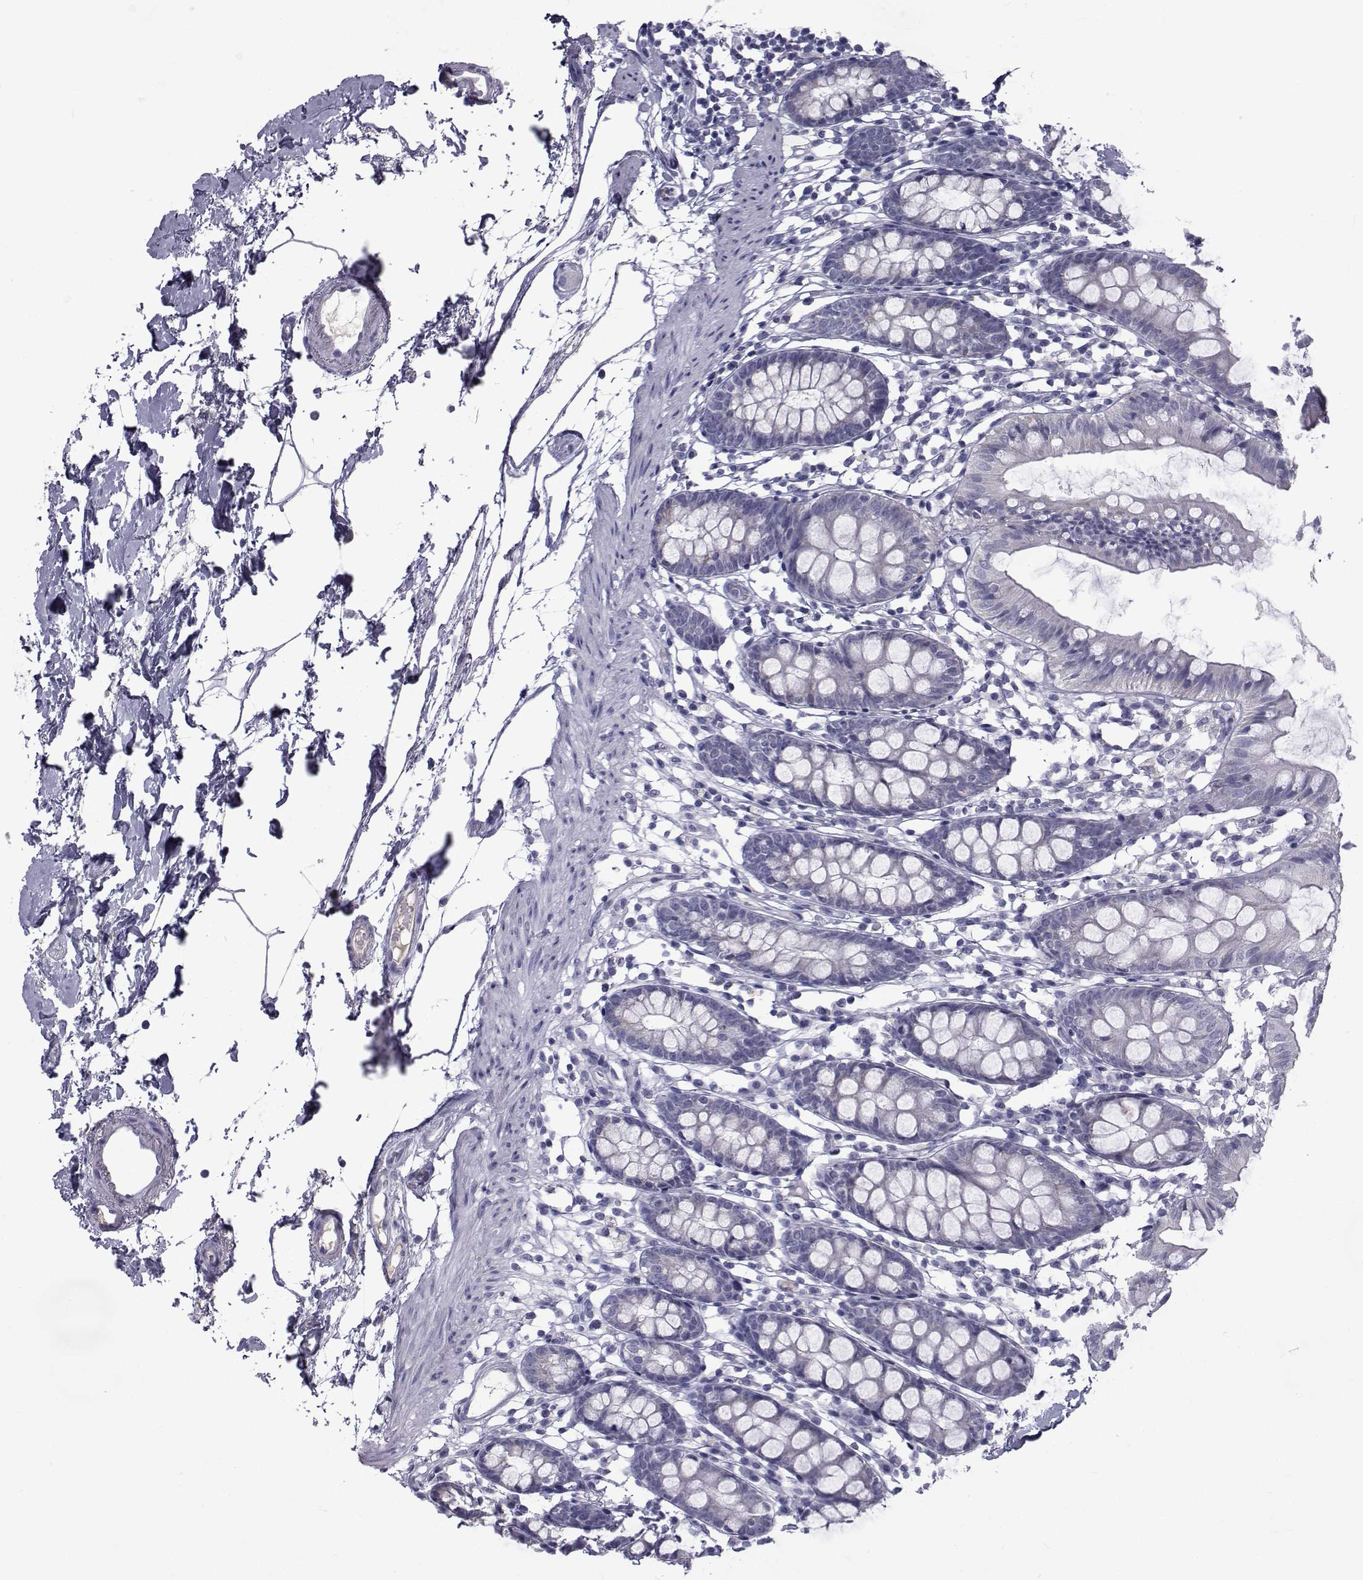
{"staining": {"intensity": "negative", "quantity": "none", "location": "none"}, "tissue": "colon", "cell_type": "Endothelial cells", "image_type": "normal", "snomed": [{"axis": "morphology", "description": "Normal tissue, NOS"}, {"axis": "topography", "description": "Colon"}], "caption": "Immunohistochemical staining of benign human colon displays no significant expression in endothelial cells.", "gene": "FDXR", "patient": {"sex": "female", "age": 84}}